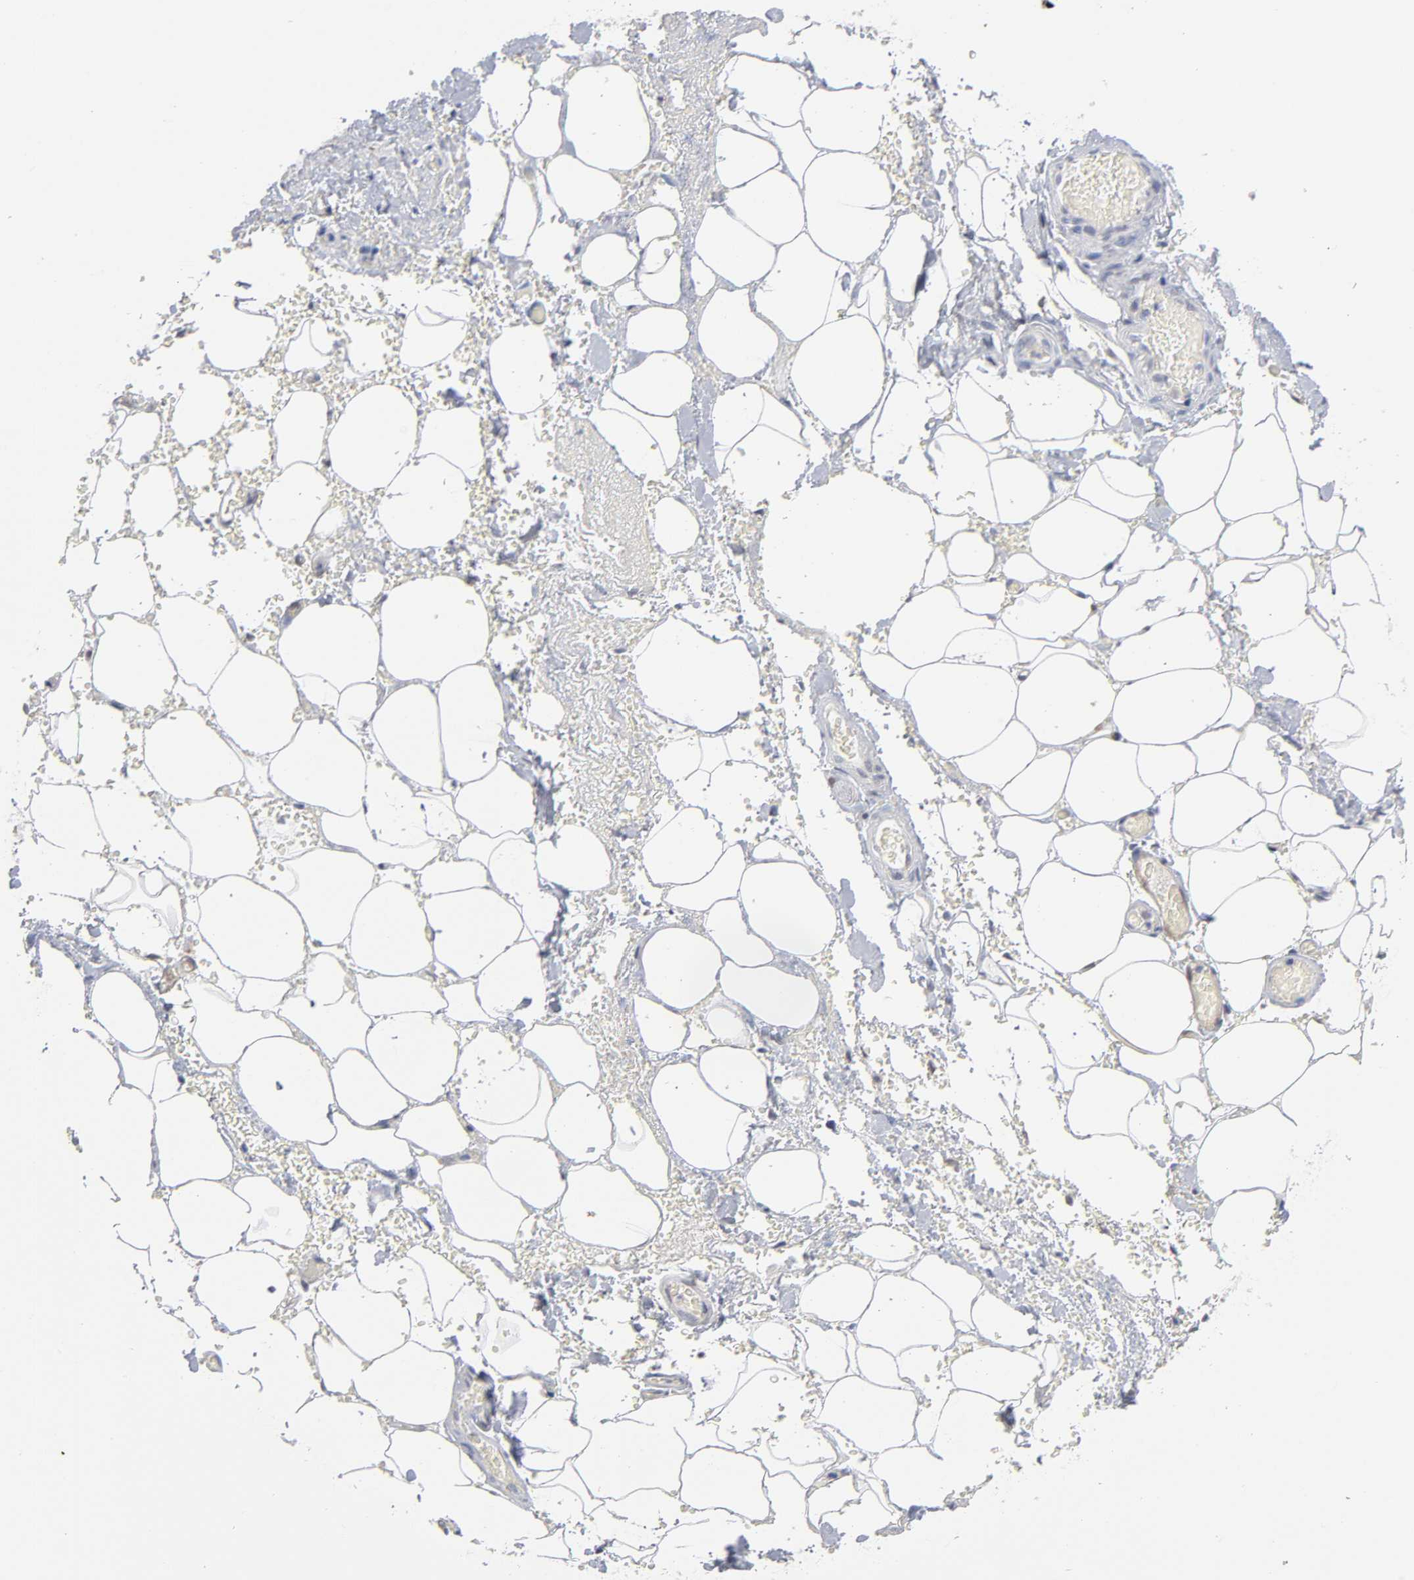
{"staining": {"intensity": "negative", "quantity": "none", "location": "none"}, "tissue": "adipose tissue", "cell_type": "Adipocytes", "image_type": "normal", "snomed": [{"axis": "morphology", "description": "Normal tissue, NOS"}, {"axis": "morphology", "description": "Cholangiocarcinoma"}, {"axis": "topography", "description": "Liver"}, {"axis": "topography", "description": "Peripheral nerve tissue"}], "caption": "This is a micrograph of immunohistochemistry (IHC) staining of normal adipose tissue, which shows no expression in adipocytes.", "gene": "CRABP2", "patient": {"sex": "male", "age": 50}}